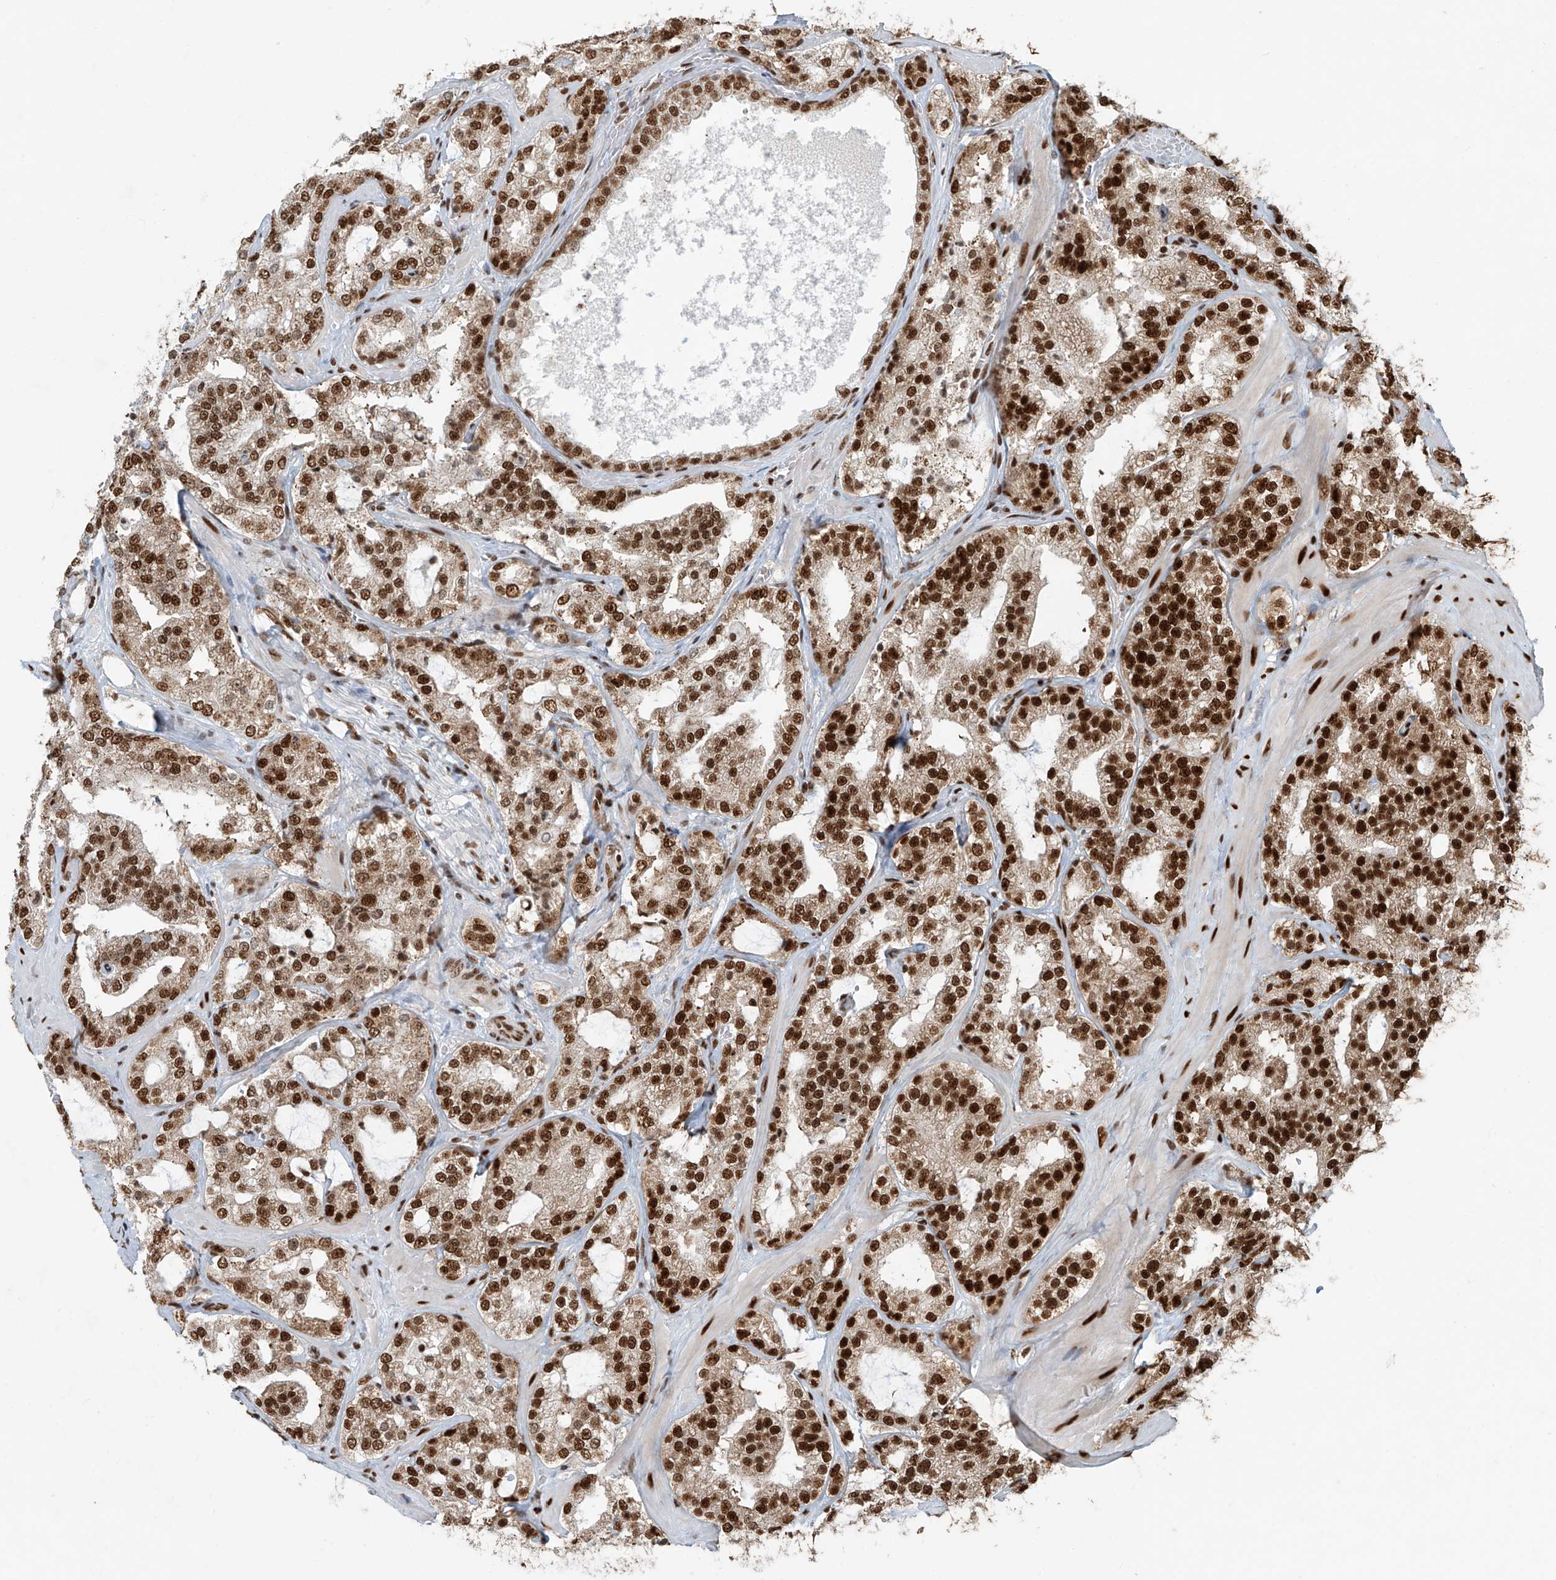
{"staining": {"intensity": "strong", "quantity": ">75%", "location": "cytoplasmic/membranous,nuclear"}, "tissue": "prostate cancer", "cell_type": "Tumor cells", "image_type": "cancer", "snomed": [{"axis": "morphology", "description": "Adenocarcinoma, High grade"}, {"axis": "topography", "description": "Prostate"}], "caption": "Brown immunohistochemical staining in human prostate cancer shows strong cytoplasmic/membranous and nuclear expression in approximately >75% of tumor cells. The protein is stained brown, and the nuclei are stained in blue (DAB (3,3'-diaminobenzidine) IHC with brightfield microscopy, high magnification).", "gene": "FAM193B", "patient": {"sex": "male", "age": 64}}